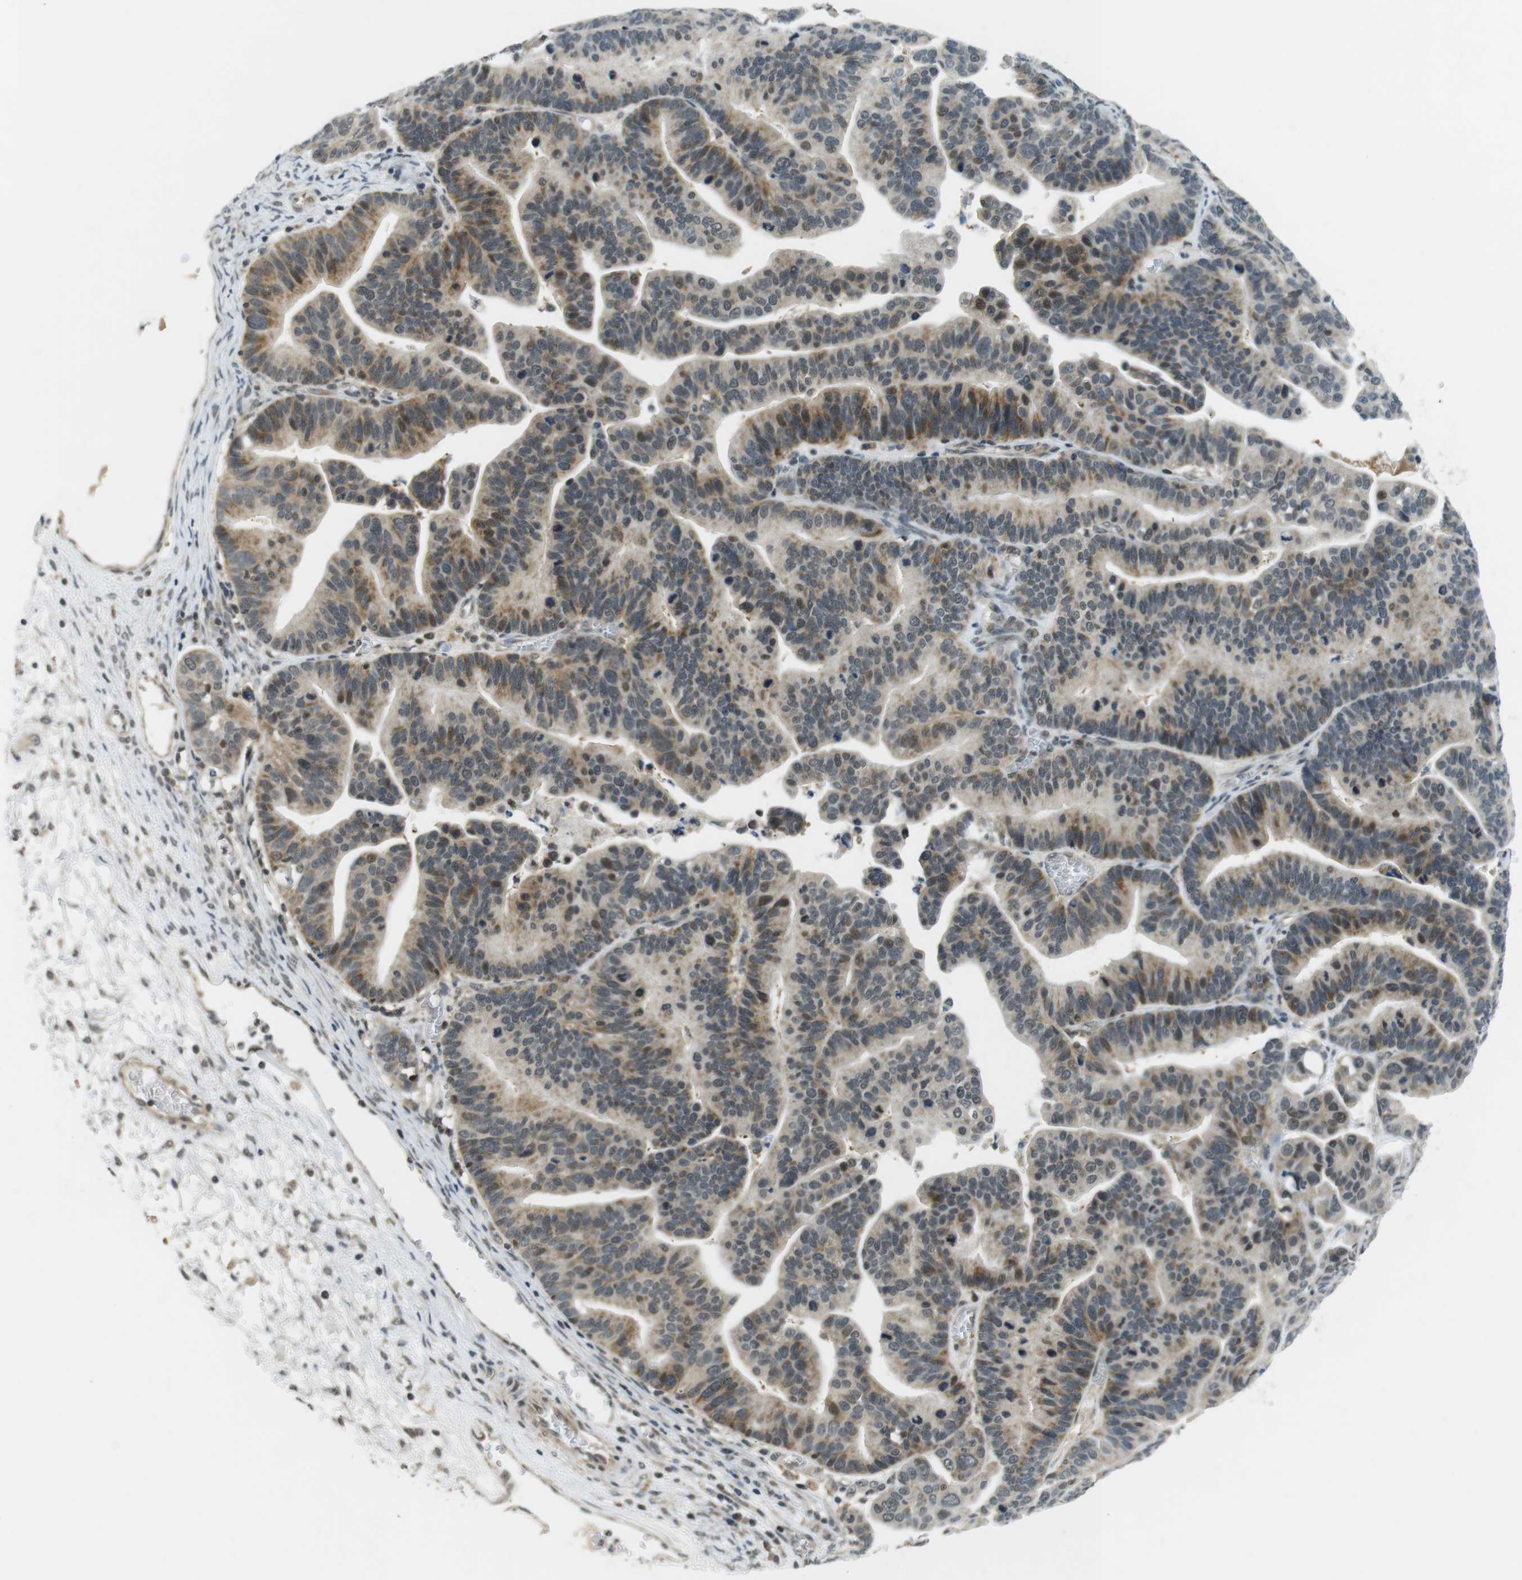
{"staining": {"intensity": "moderate", "quantity": "25%-75%", "location": "cytoplasmic/membranous"}, "tissue": "ovarian cancer", "cell_type": "Tumor cells", "image_type": "cancer", "snomed": [{"axis": "morphology", "description": "Cystadenocarcinoma, serous, NOS"}, {"axis": "topography", "description": "Ovary"}], "caption": "A medium amount of moderate cytoplasmic/membranous staining is present in approximately 25%-75% of tumor cells in ovarian cancer tissue.", "gene": "BRD4", "patient": {"sex": "female", "age": 56}}